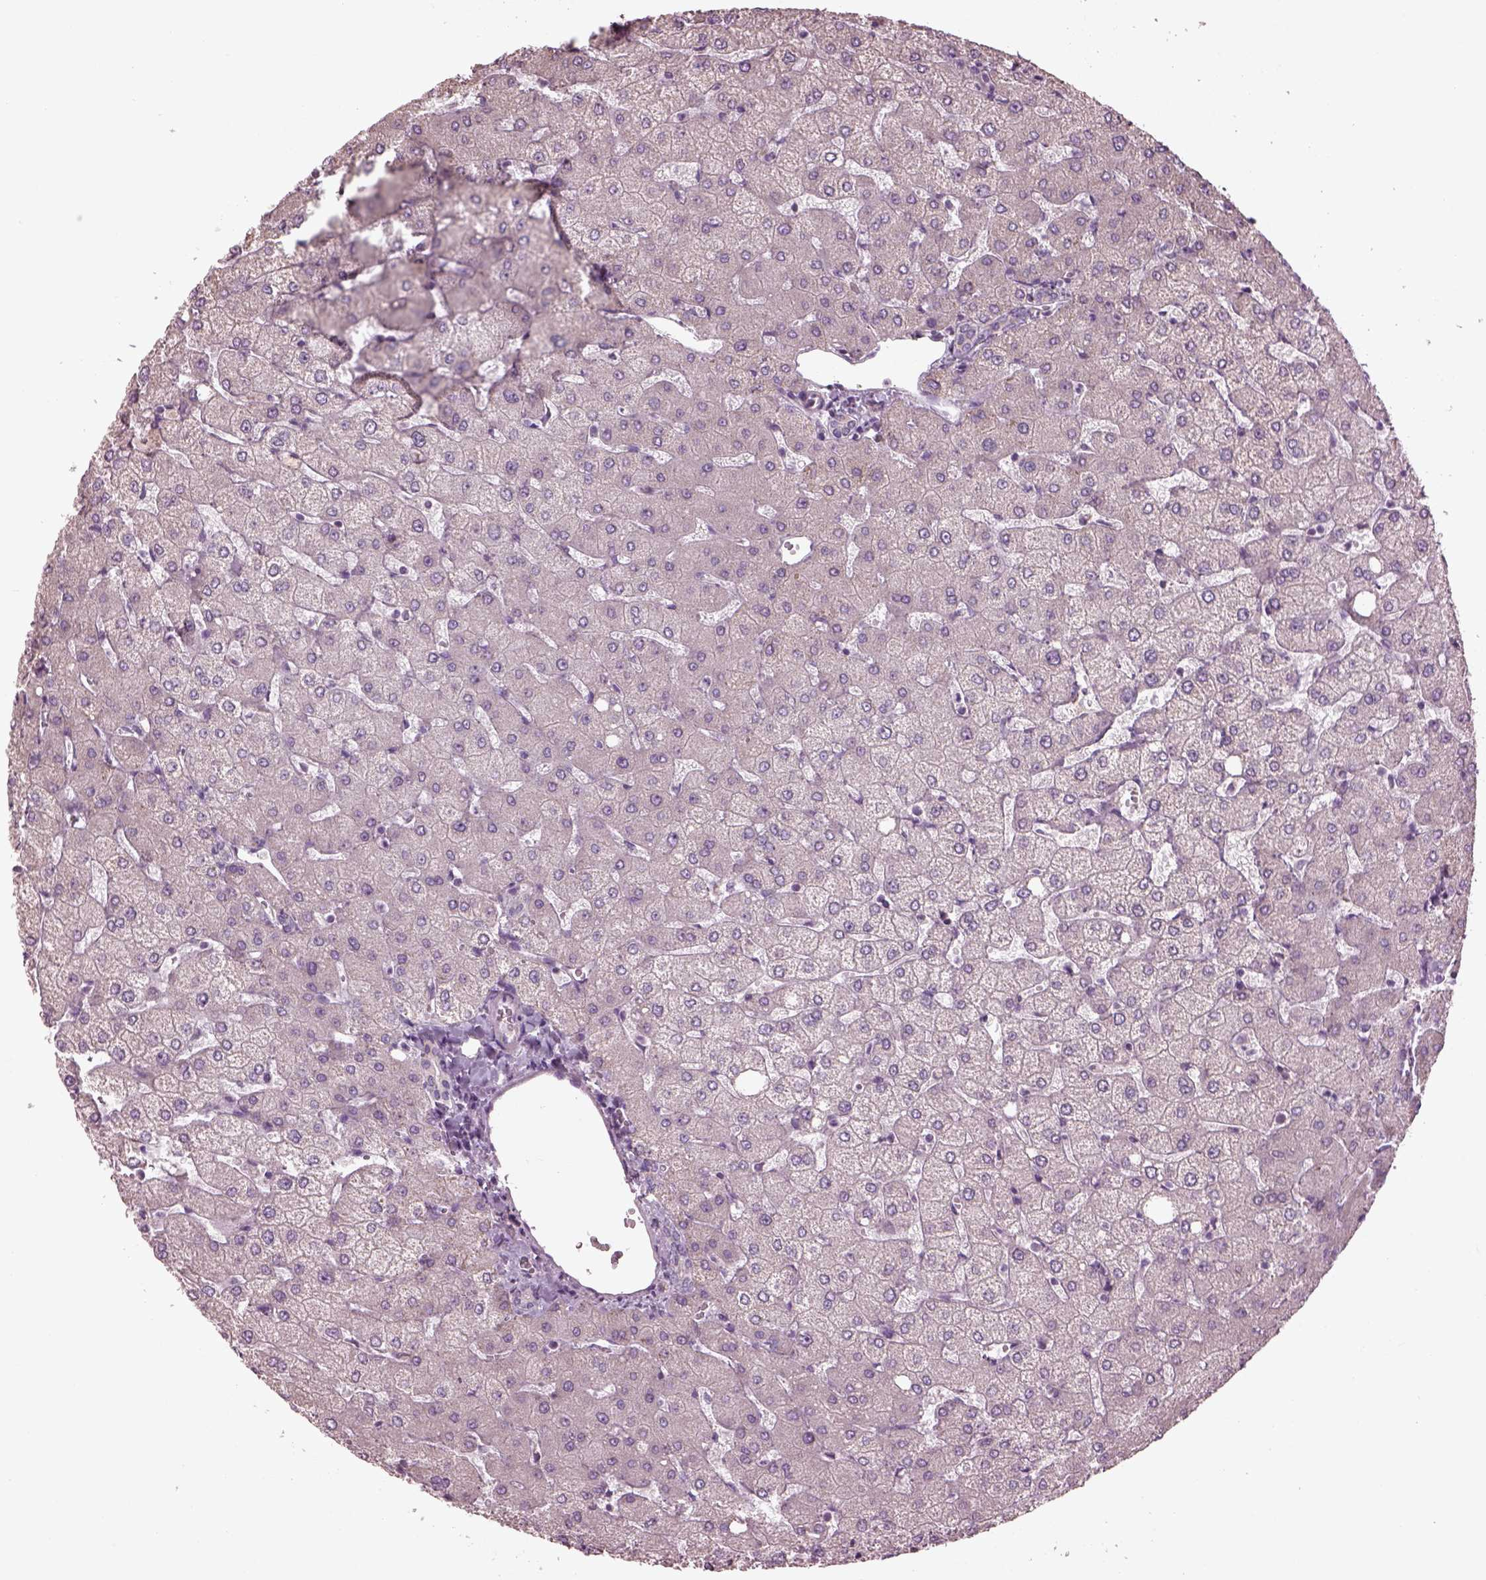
{"staining": {"intensity": "negative", "quantity": "none", "location": "none"}, "tissue": "liver", "cell_type": "Cholangiocytes", "image_type": "normal", "snomed": [{"axis": "morphology", "description": "Normal tissue, NOS"}, {"axis": "topography", "description": "Liver"}], "caption": "The image shows no significant staining in cholangiocytes of liver.", "gene": "SPATA7", "patient": {"sex": "female", "age": 54}}